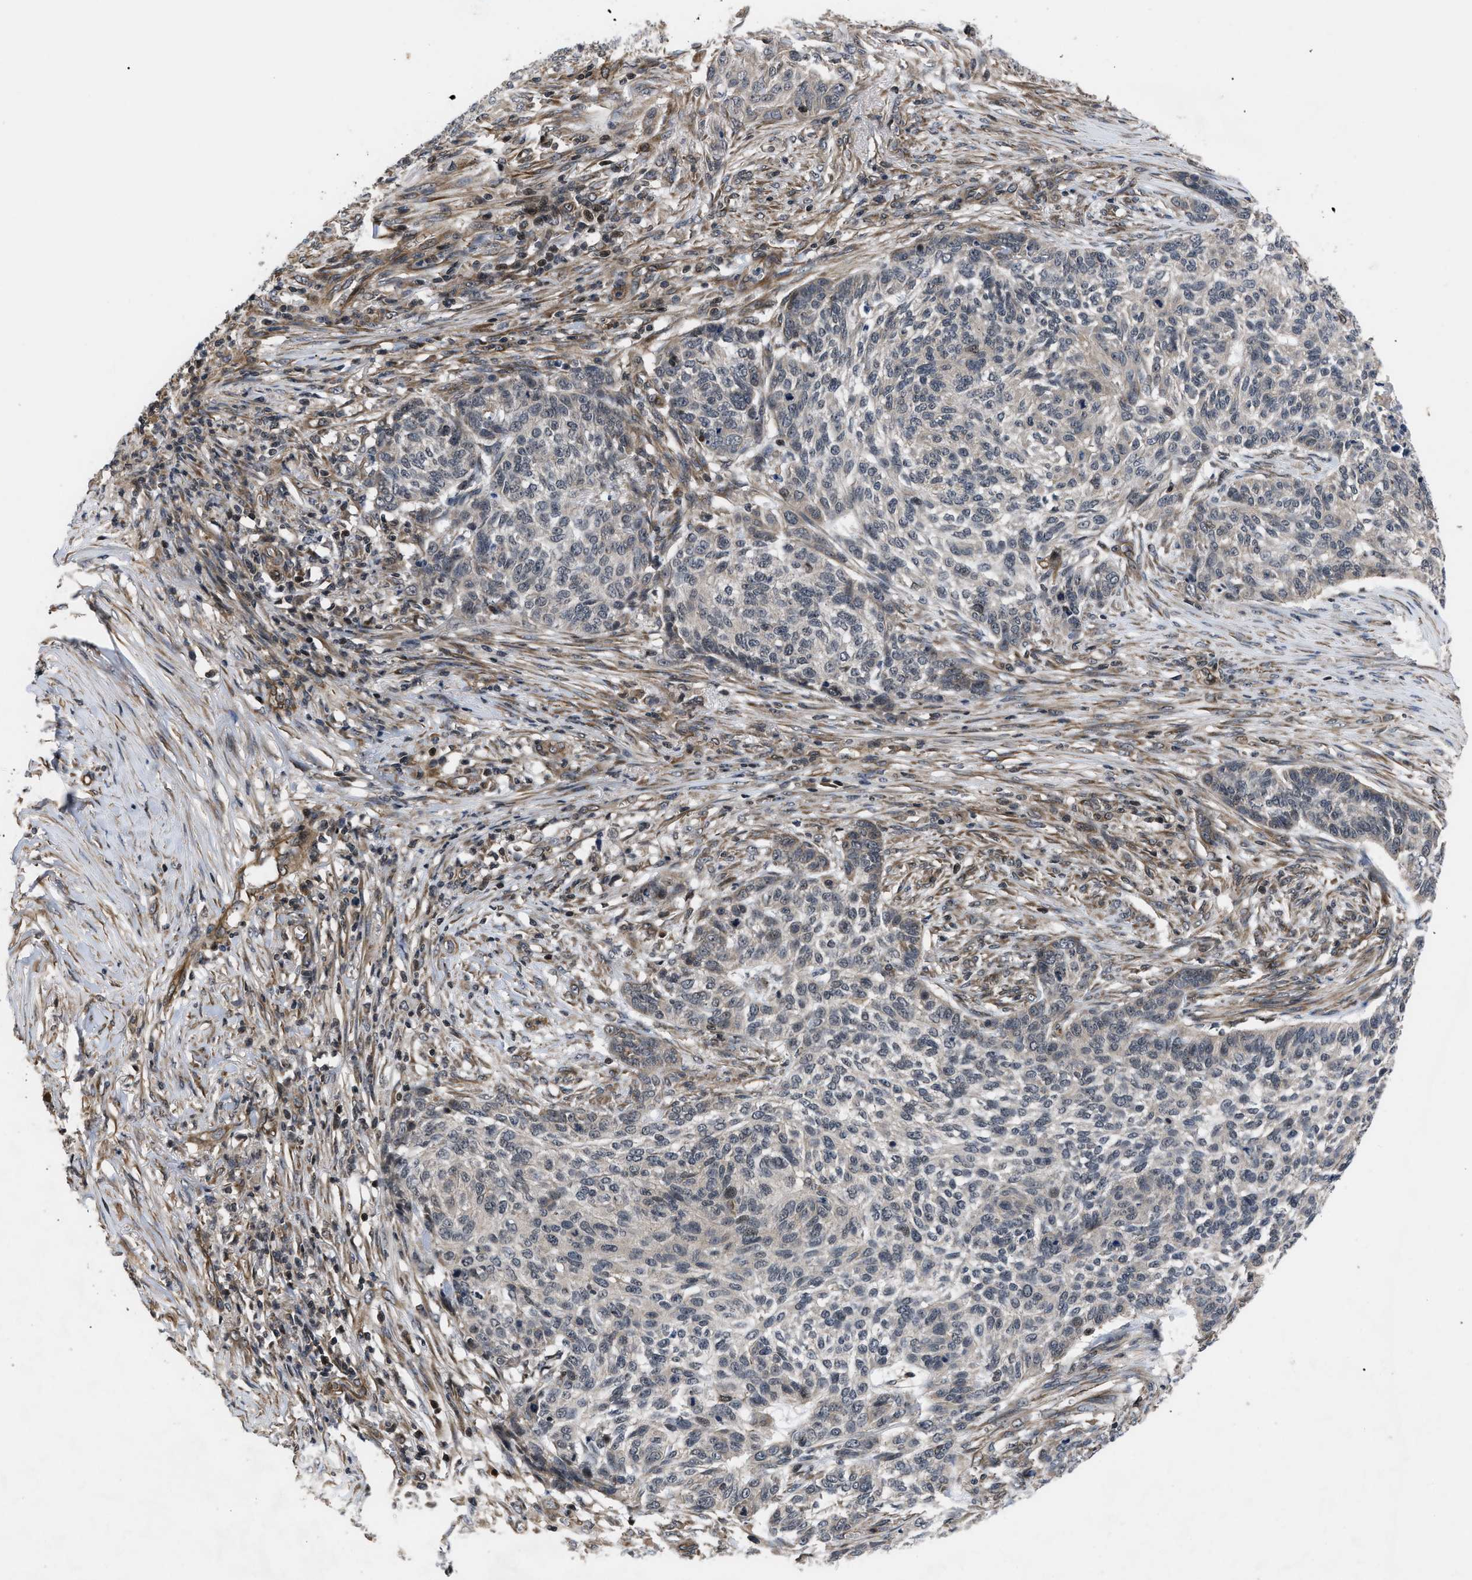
{"staining": {"intensity": "weak", "quantity": "<25%", "location": "cytoplasmic/membranous"}, "tissue": "skin cancer", "cell_type": "Tumor cells", "image_type": "cancer", "snomed": [{"axis": "morphology", "description": "Basal cell carcinoma"}, {"axis": "topography", "description": "Skin"}], "caption": "High power microscopy micrograph of an IHC image of skin basal cell carcinoma, revealing no significant positivity in tumor cells.", "gene": "DNAJC14", "patient": {"sex": "male", "age": 85}}